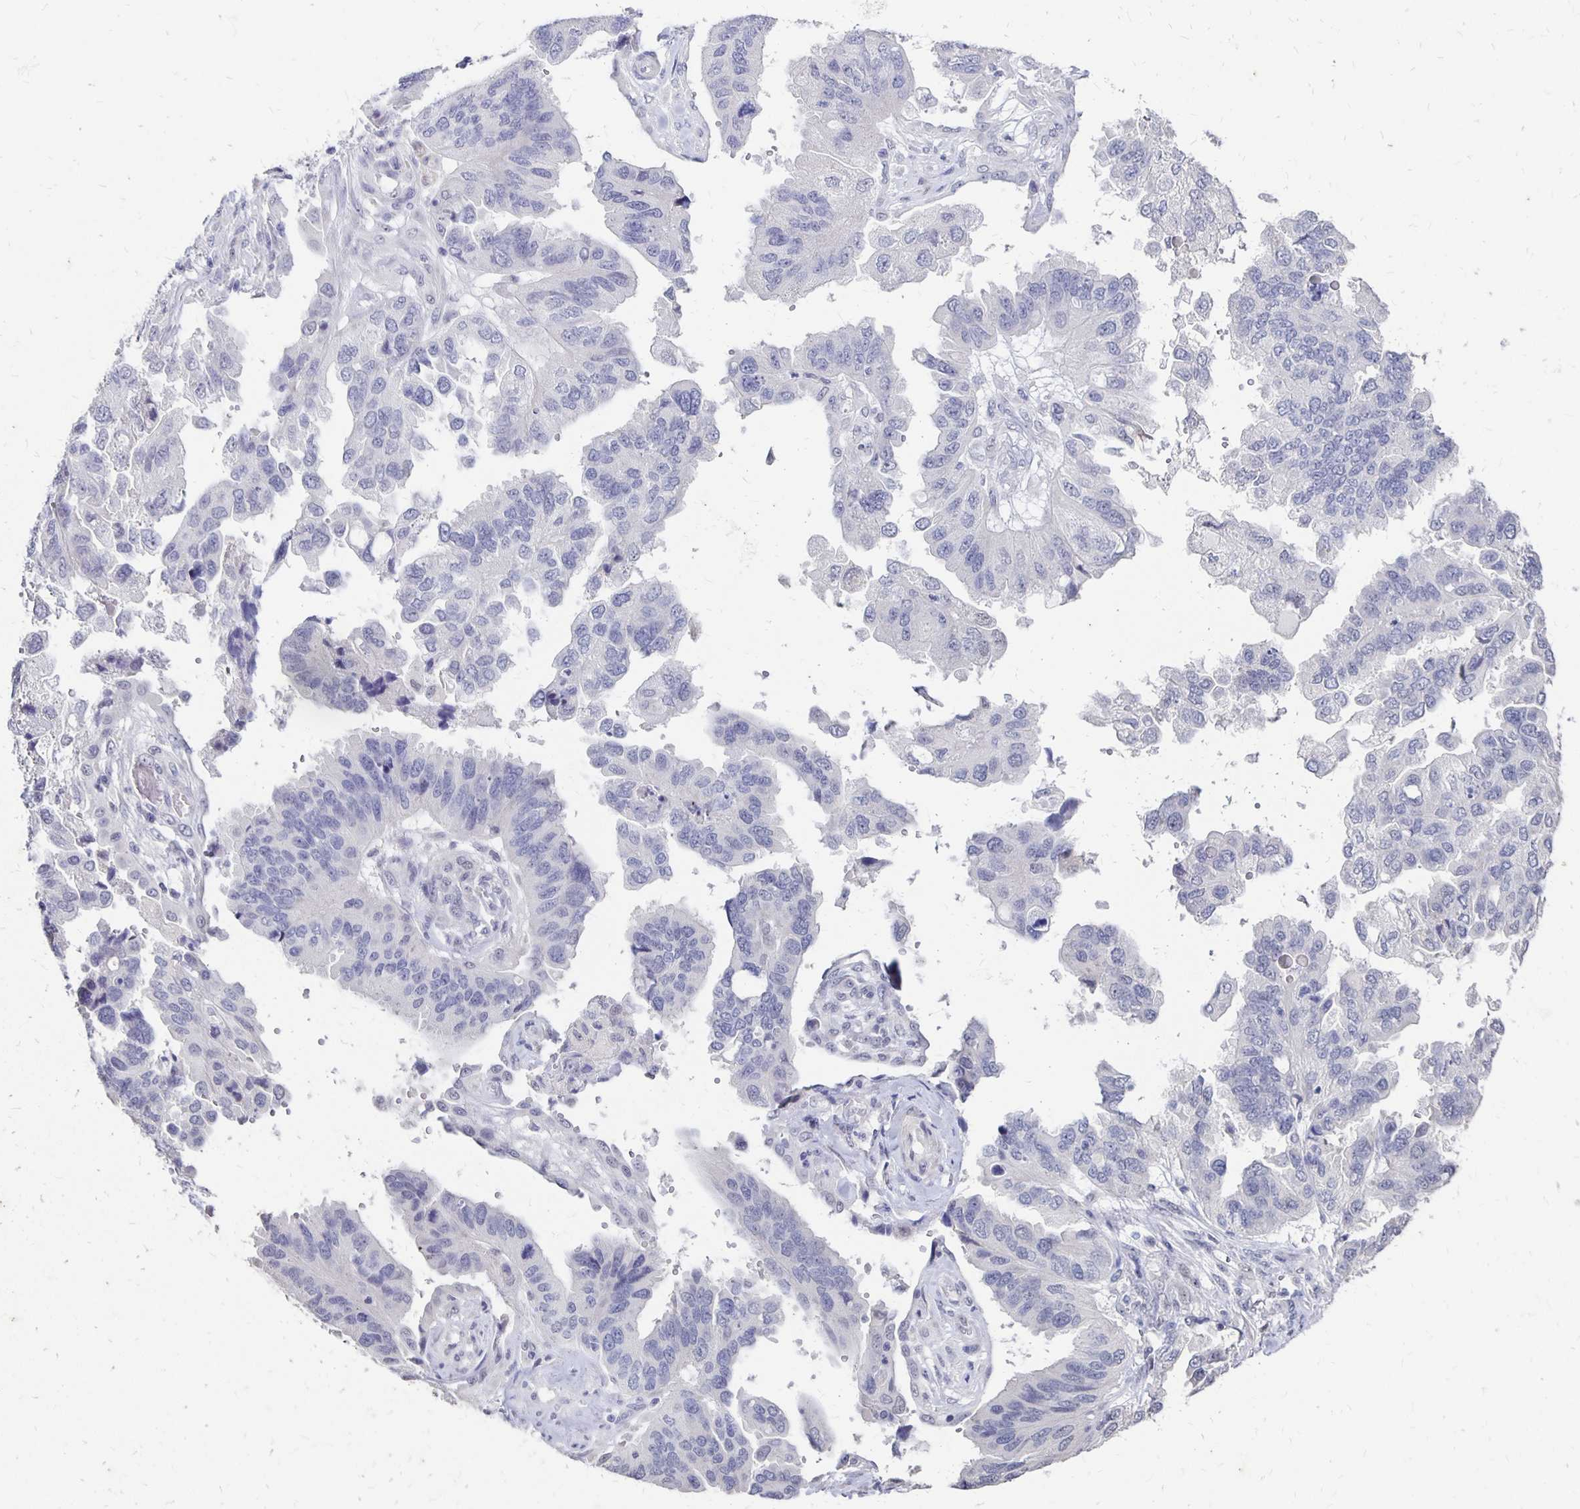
{"staining": {"intensity": "negative", "quantity": "none", "location": "none"}, "tissue": "ovarian cancer", "cell_type": "Tumor cells", "image_type": "cancer", "snomed": [{"axis": "morphology", "description": "Cystadenocarcinoma, serous, NOS"}, {"axis": "topography", "description": "Ovary"}], "caption": "Immunohistochemical staining of human ovarian cancer (serous cystadenocarcinoma) displays no significant expression in tumor cells.", "gene": "ATOSB", "patient": {"sex": "female", "age": 79}}